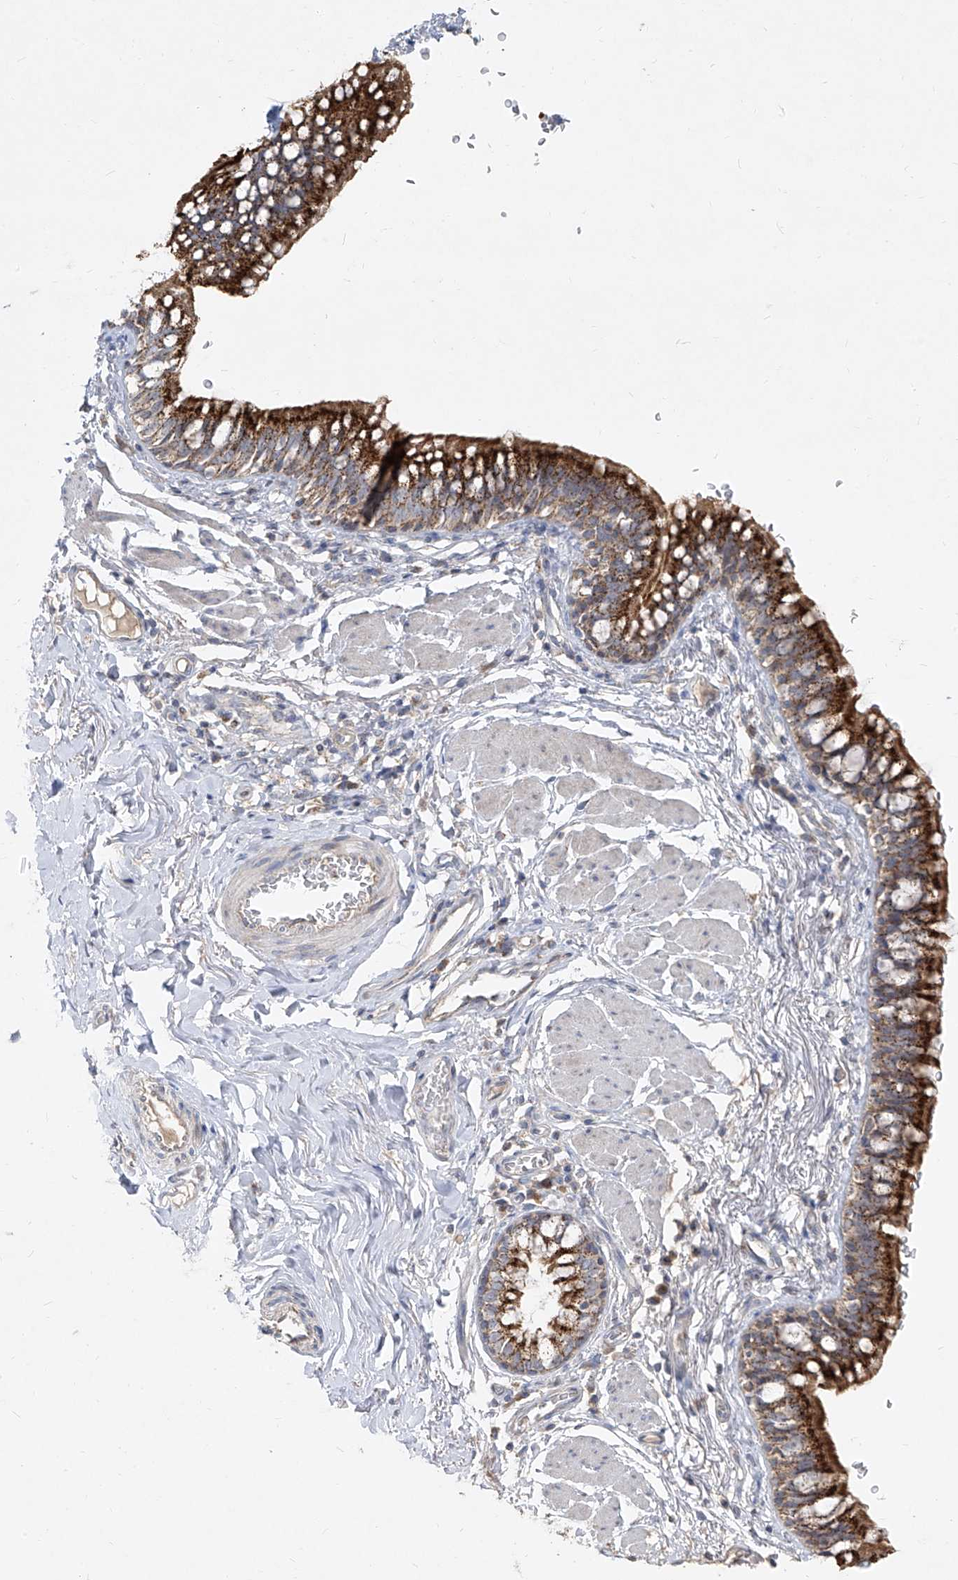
{"staining": {"intensity": "strong", "quantity": ">75%", "location": "cytoplasmic/membranous"}, "tissue": "bronchus", "cell_type": "Respiratory epithelial cells", "image_type": "normal", "snomed": [{"axis": "morphology", "description": "Normal tissue, NOS"}, {"axis": "topography", "description": "Cartilage tissue"}, {"axis": "topography", "description": "Bronchus"}], "caption": "Immunohistochemical staining of benign human bronchus shows strong cytoplasmic/membranous protein staining in about >75% of respiratory epithelial cells.", "gene": "ABCD3", "patient": {"sex": "female", "age": 36}}